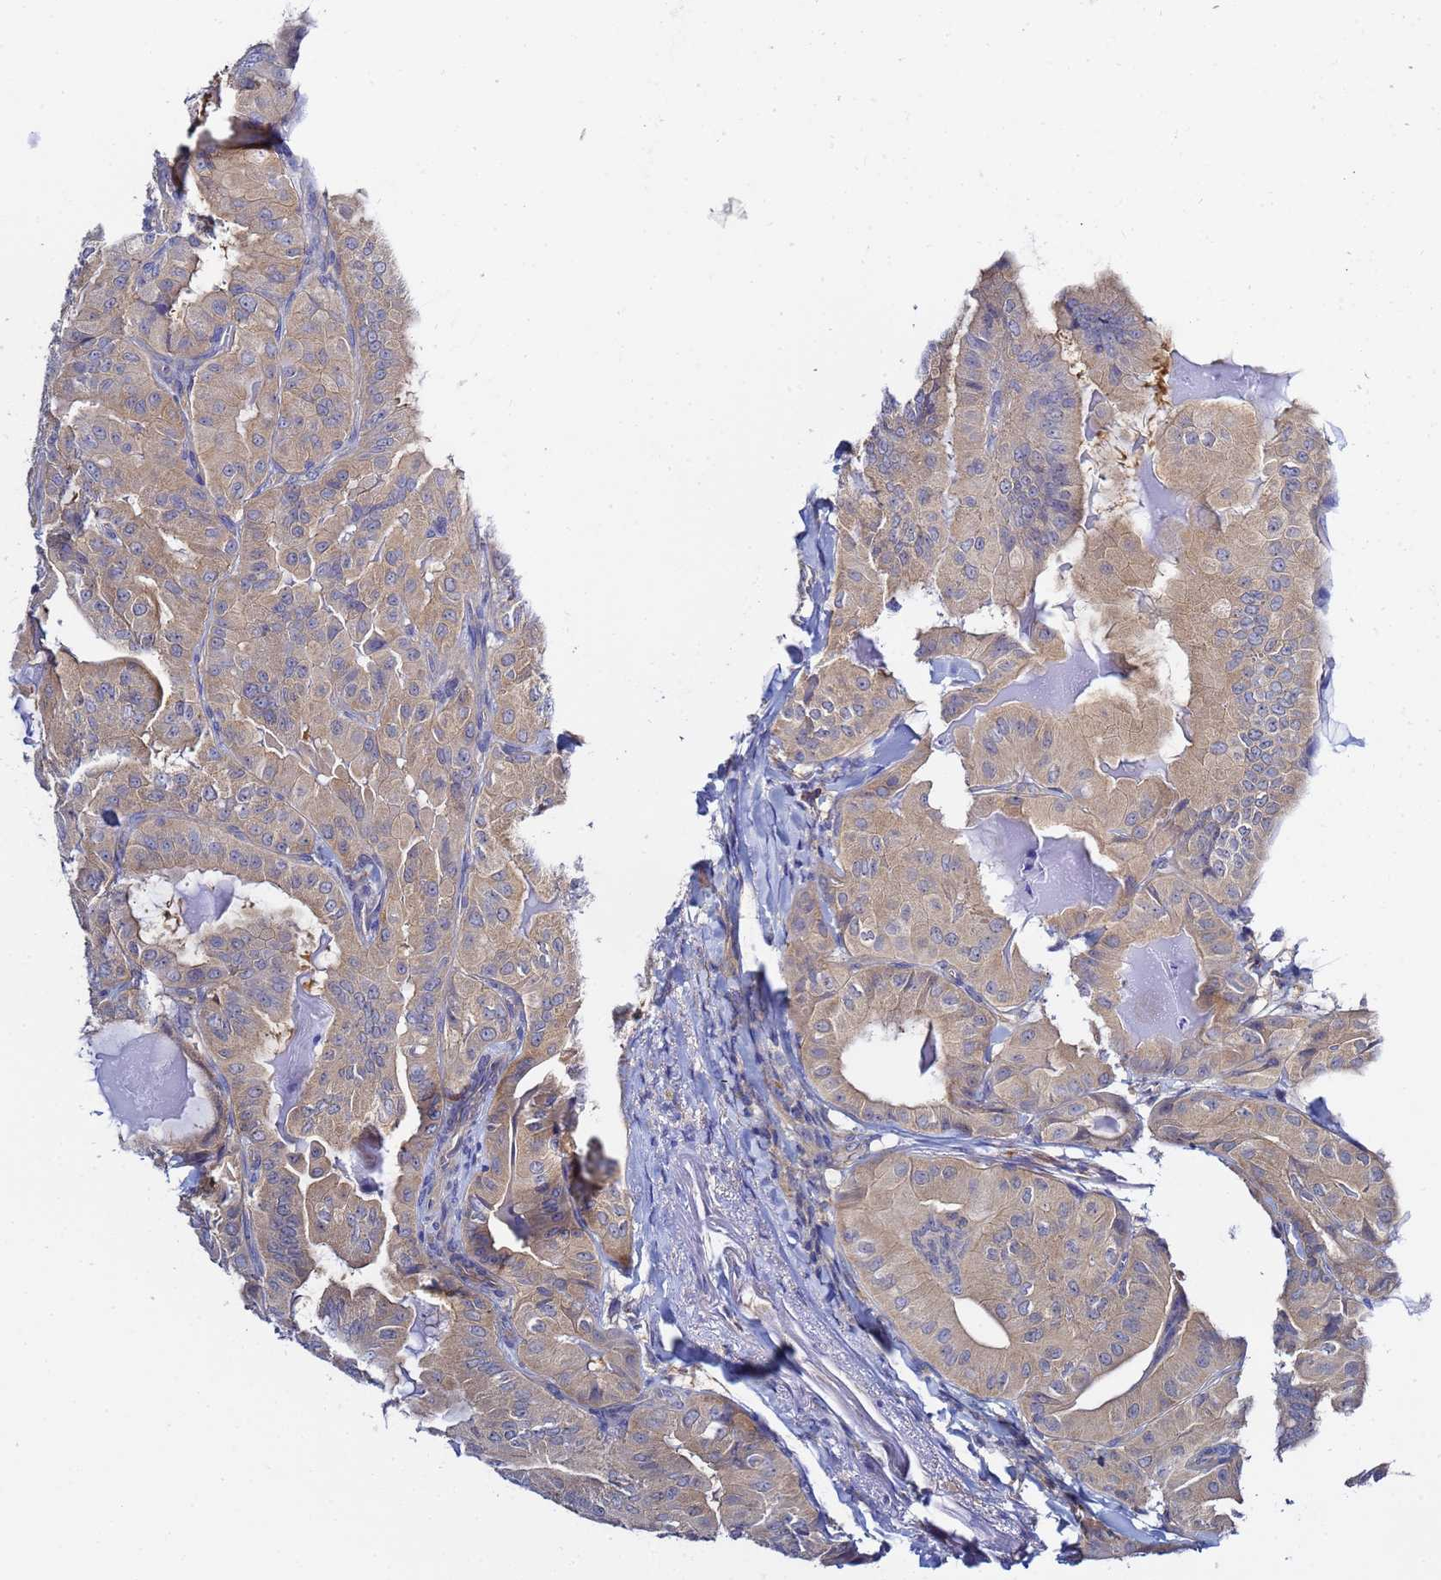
{"staining": {"intensity": "moderate", "quantity": ">75%", "location": "cytoplasmic/membranous"}, "tissue": "thyroid cancer", "cell_type": "Tumor cells", "image_type": "cancer", "snomed": [{"axis": "morphology", "description": "Papillary adenocarcinoma, NOS"}, {"axis": "topography", "description": "Thyroid gland"}], "caption": "Immunohistochemistry (IHC) photomicrograph of human thyroid papillary adenocarcinoma stained for a protein (brown), which displays medium levels of moderate cytoplasmic/membranous expression in approximately >75% of tumor cells.", "gene": "LENG1", "patient": {"sex": "female", "age": 68}}